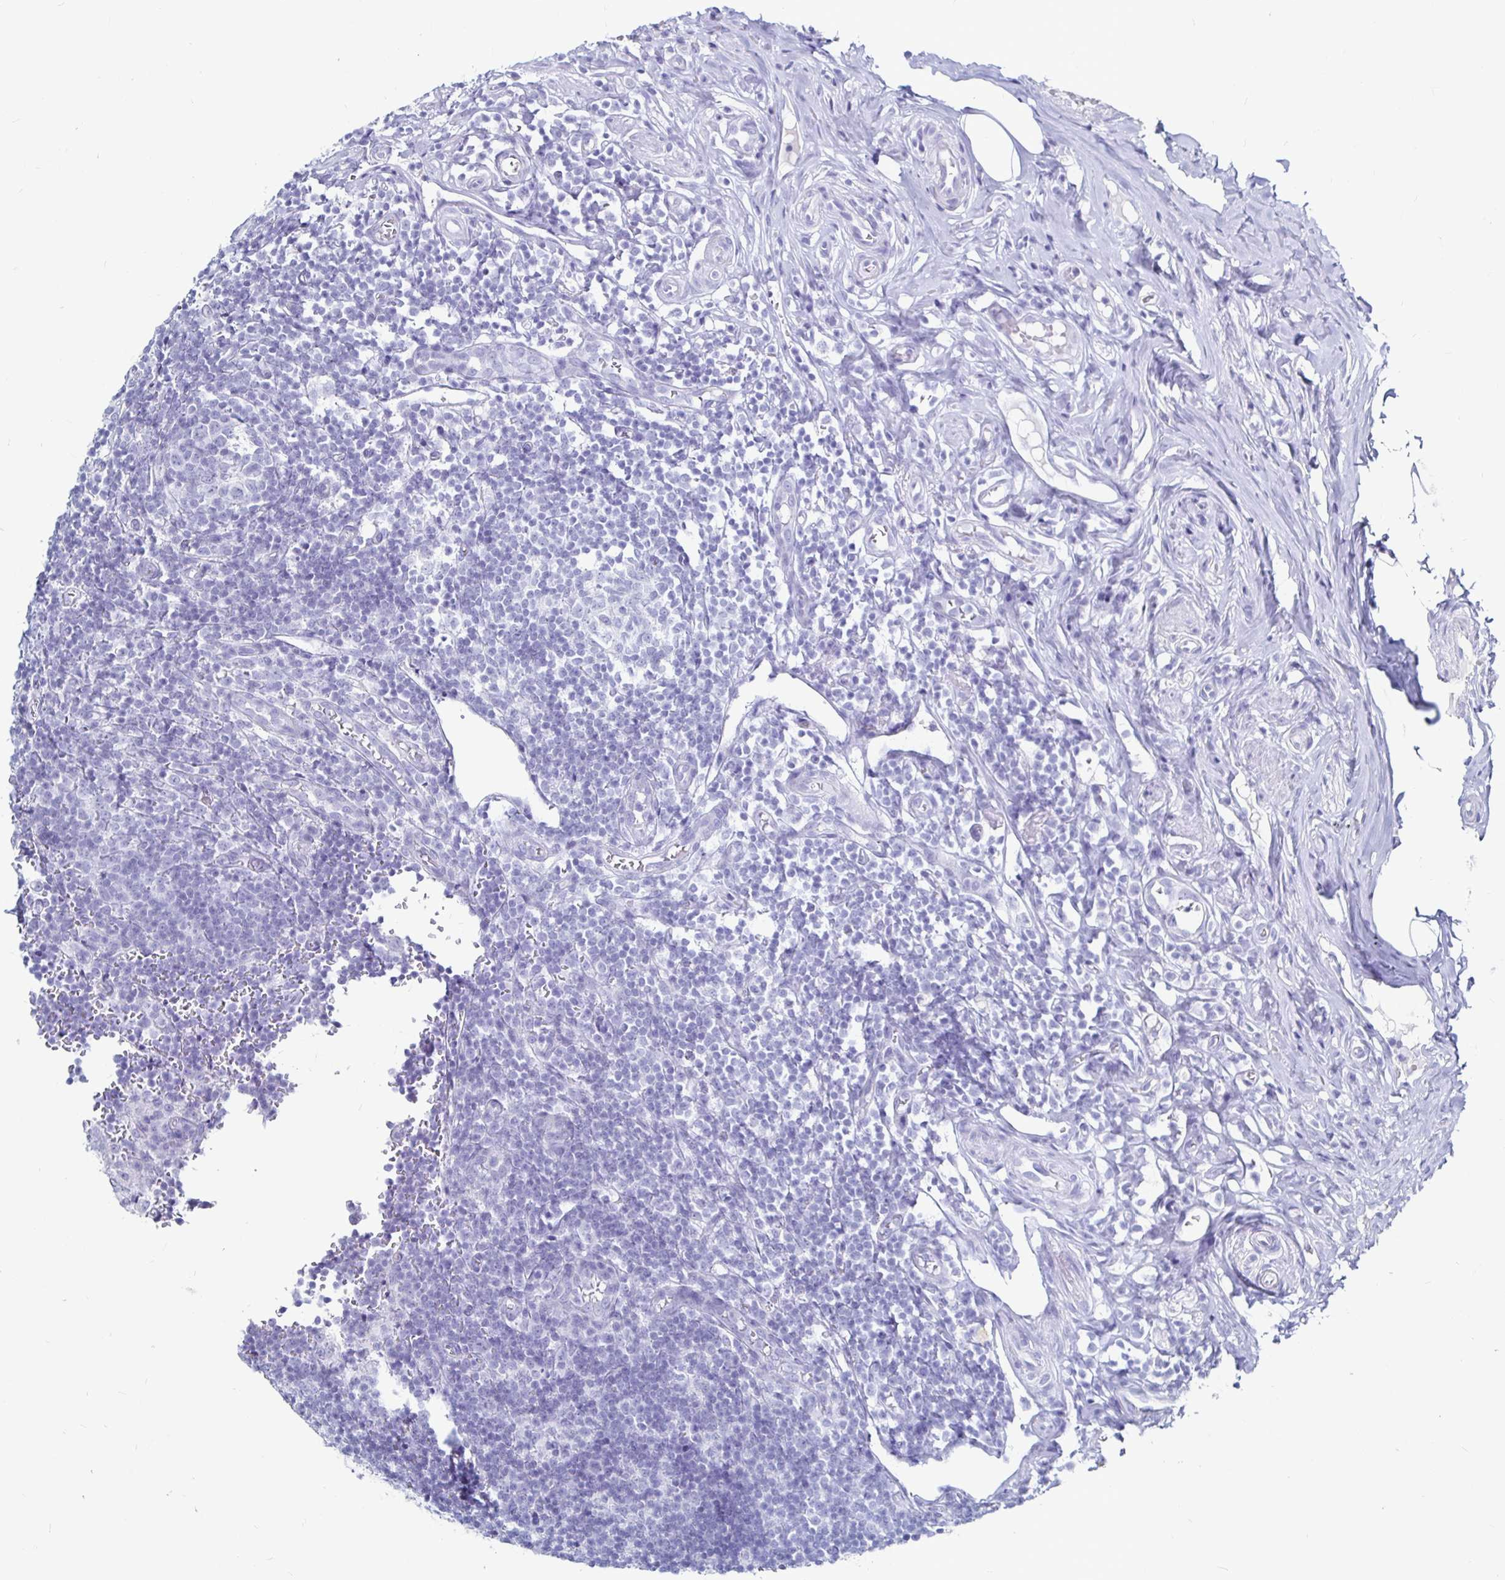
{"staining": {"intensity": "negative", "quantity": "none", "location": "none"}, "tissue": "appendix", "cell_type": "Glandular cells", "image_type": "normal", "snomed": [{"axis": "morphology", "description": "Normal tissue, NOS"}, {"axis": "topography", "description": "Appendix"}], "caption": "The histopathology image demonstrates no staining of glandular cells in normal appendix.", "gene": "LUZP4", "patient": {"sex": "male", "age": 18}}